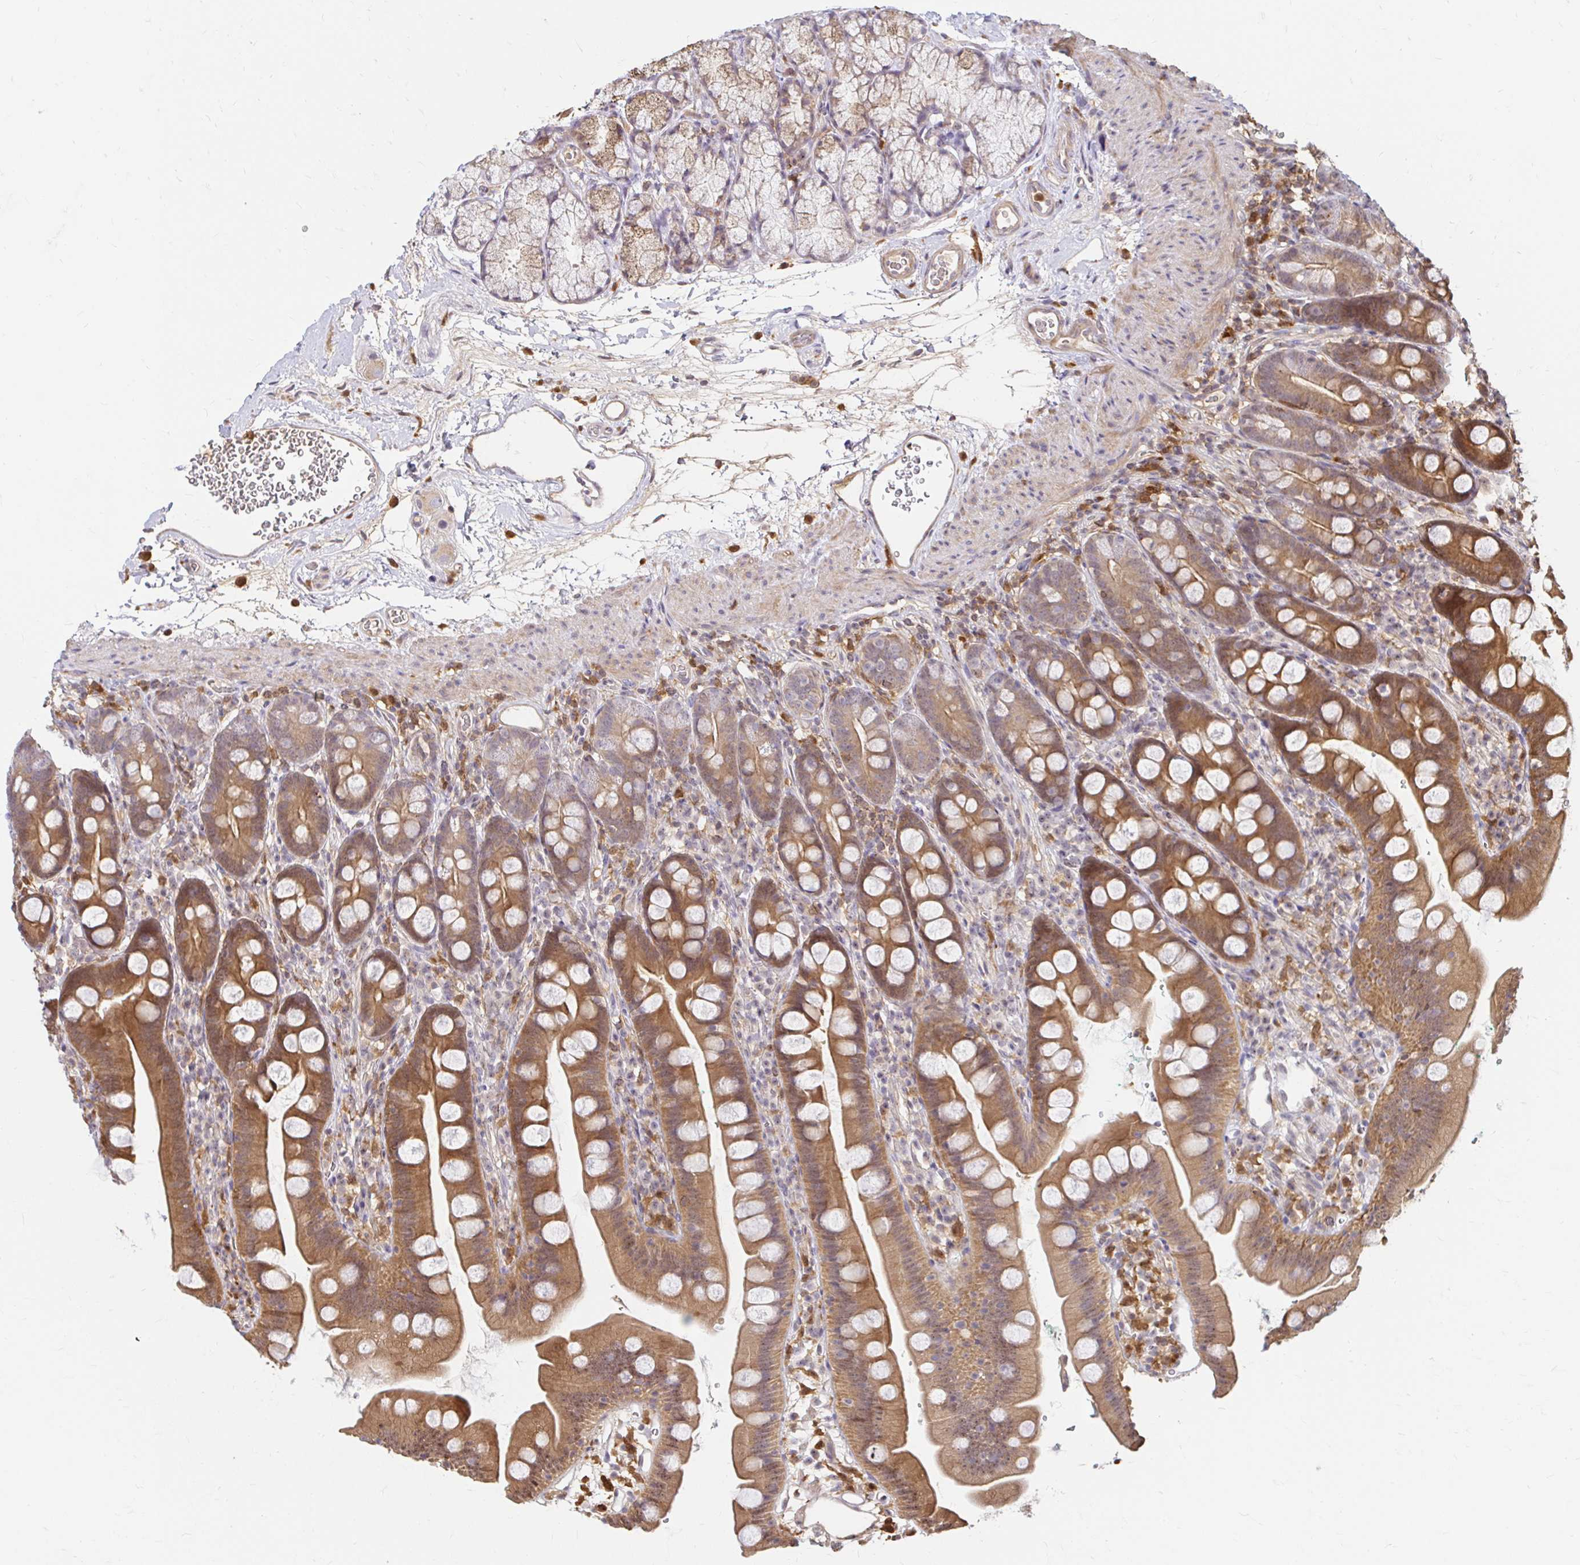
{"staining": {"intensity": "moderate", "quantity": ">75%", "location": "cytoplasmic/membranous"}, "tissue": "duodenum", "cell_type": "Glandular cells", "image_type": "normal", "snomed": [{"axis": "morphology", "description": "Normal tissue, NOS"}, {"axis": "topography", "description": "Duodenum"}], "caption": "A micrograph of human duodenum stained for a protein shows moderate cytoplasmic/membranous brown staining in glandular cells. (DAB = brown stain, brightfield microscopy at high magnification).", "gene": "PYCARD", "patient": {"sex": "female", "age": 67}}